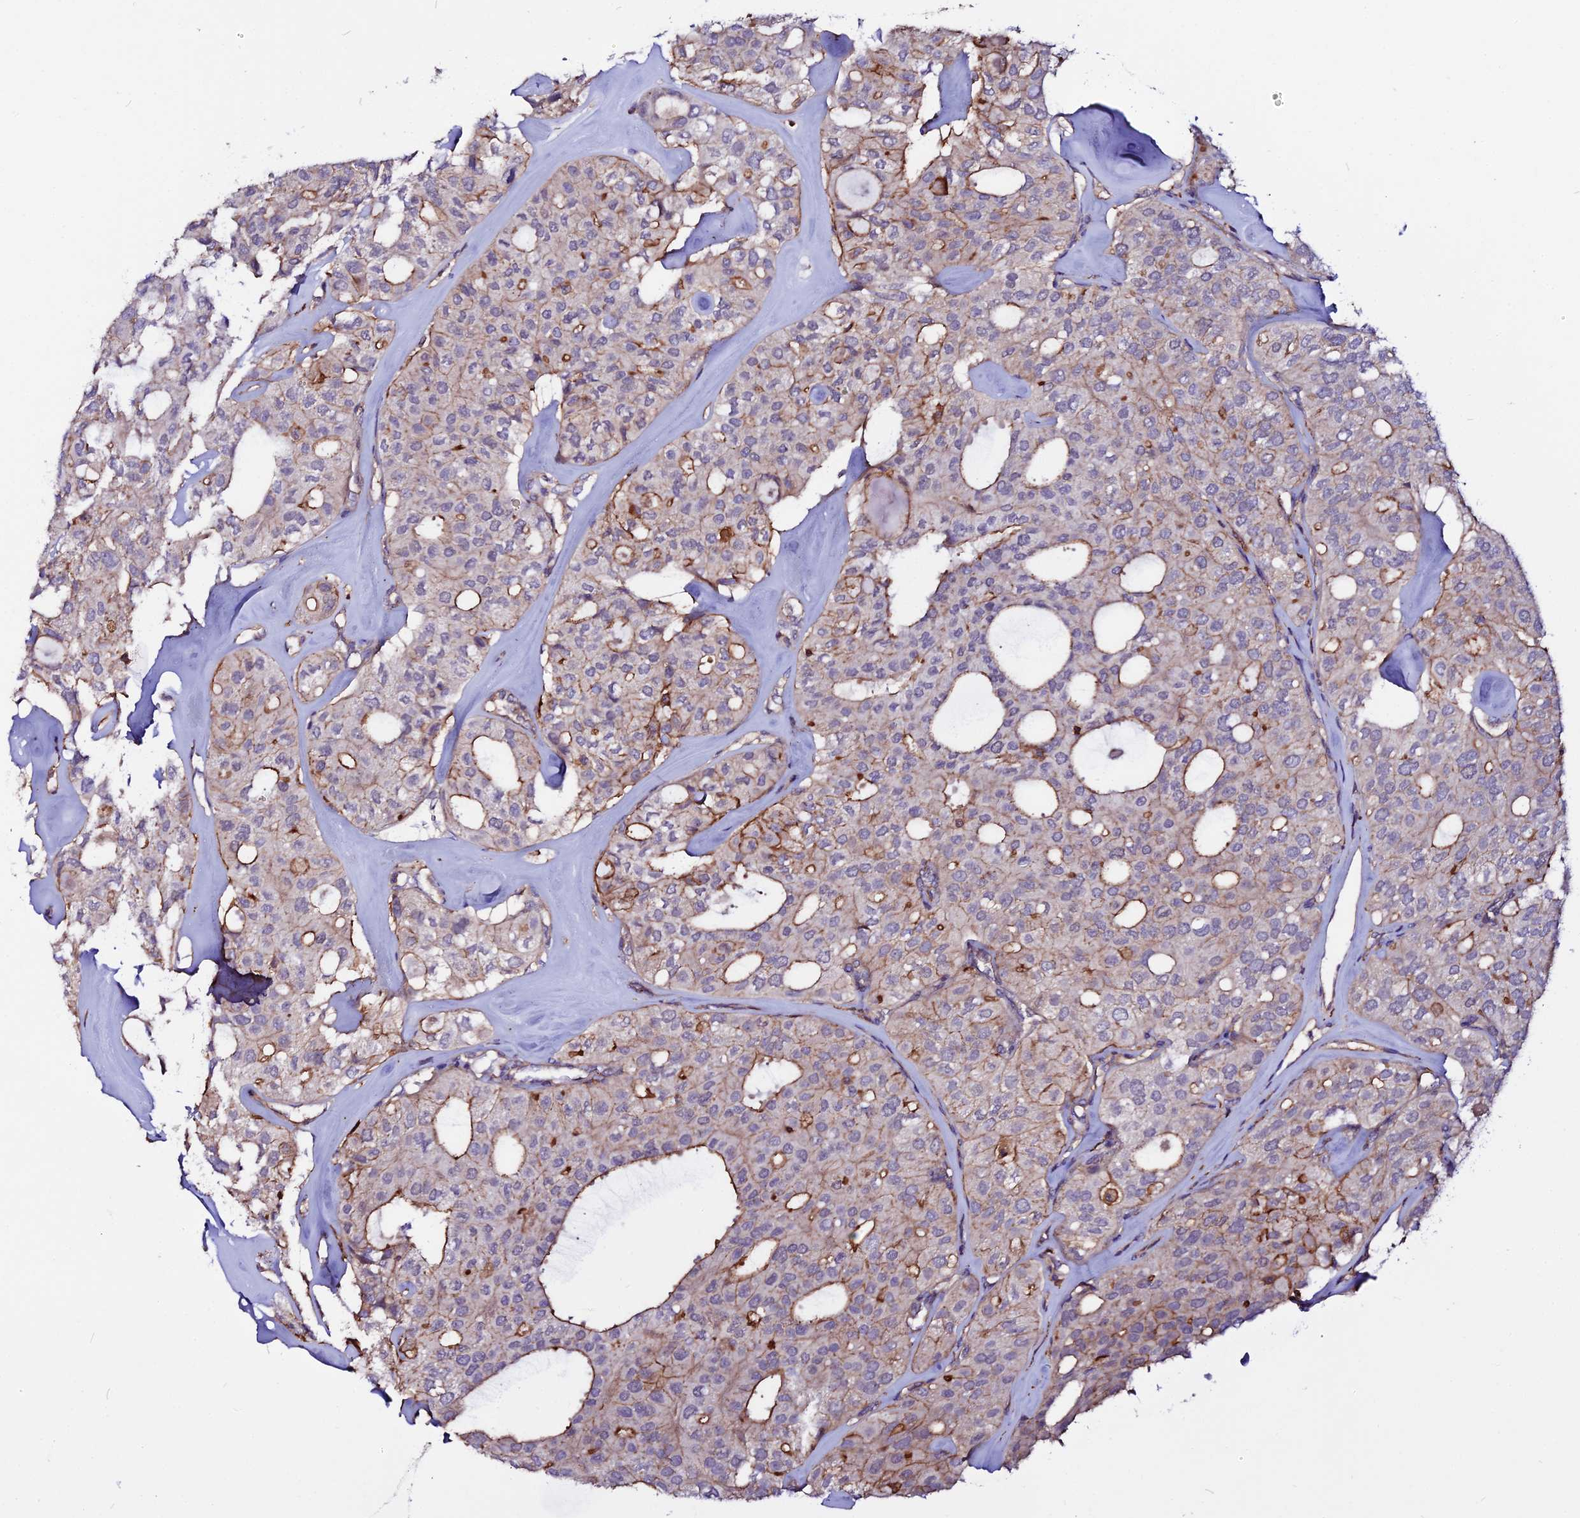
{"staining": {"intensity": "moderate", "quantity": "<25%", "location": "cytoplasmic/membranous"}, "tissue": "thyroid cancer", "cell_type": "Tumor cells", "image_type": "cancer", "snomed": [{"axis": "morphology", "description": "Follicular adenoma carcinoma, NOS"}, {"axis": "topography", "description": "Thyroid gland"}], "caption": "Moderate cytoplasmic/membranous protein staining is appreciated in approximately <25% of tumor cells in thyroid cancer.", "gene": "USP17L15", "patient": {"sex": "male", "age": 75}}